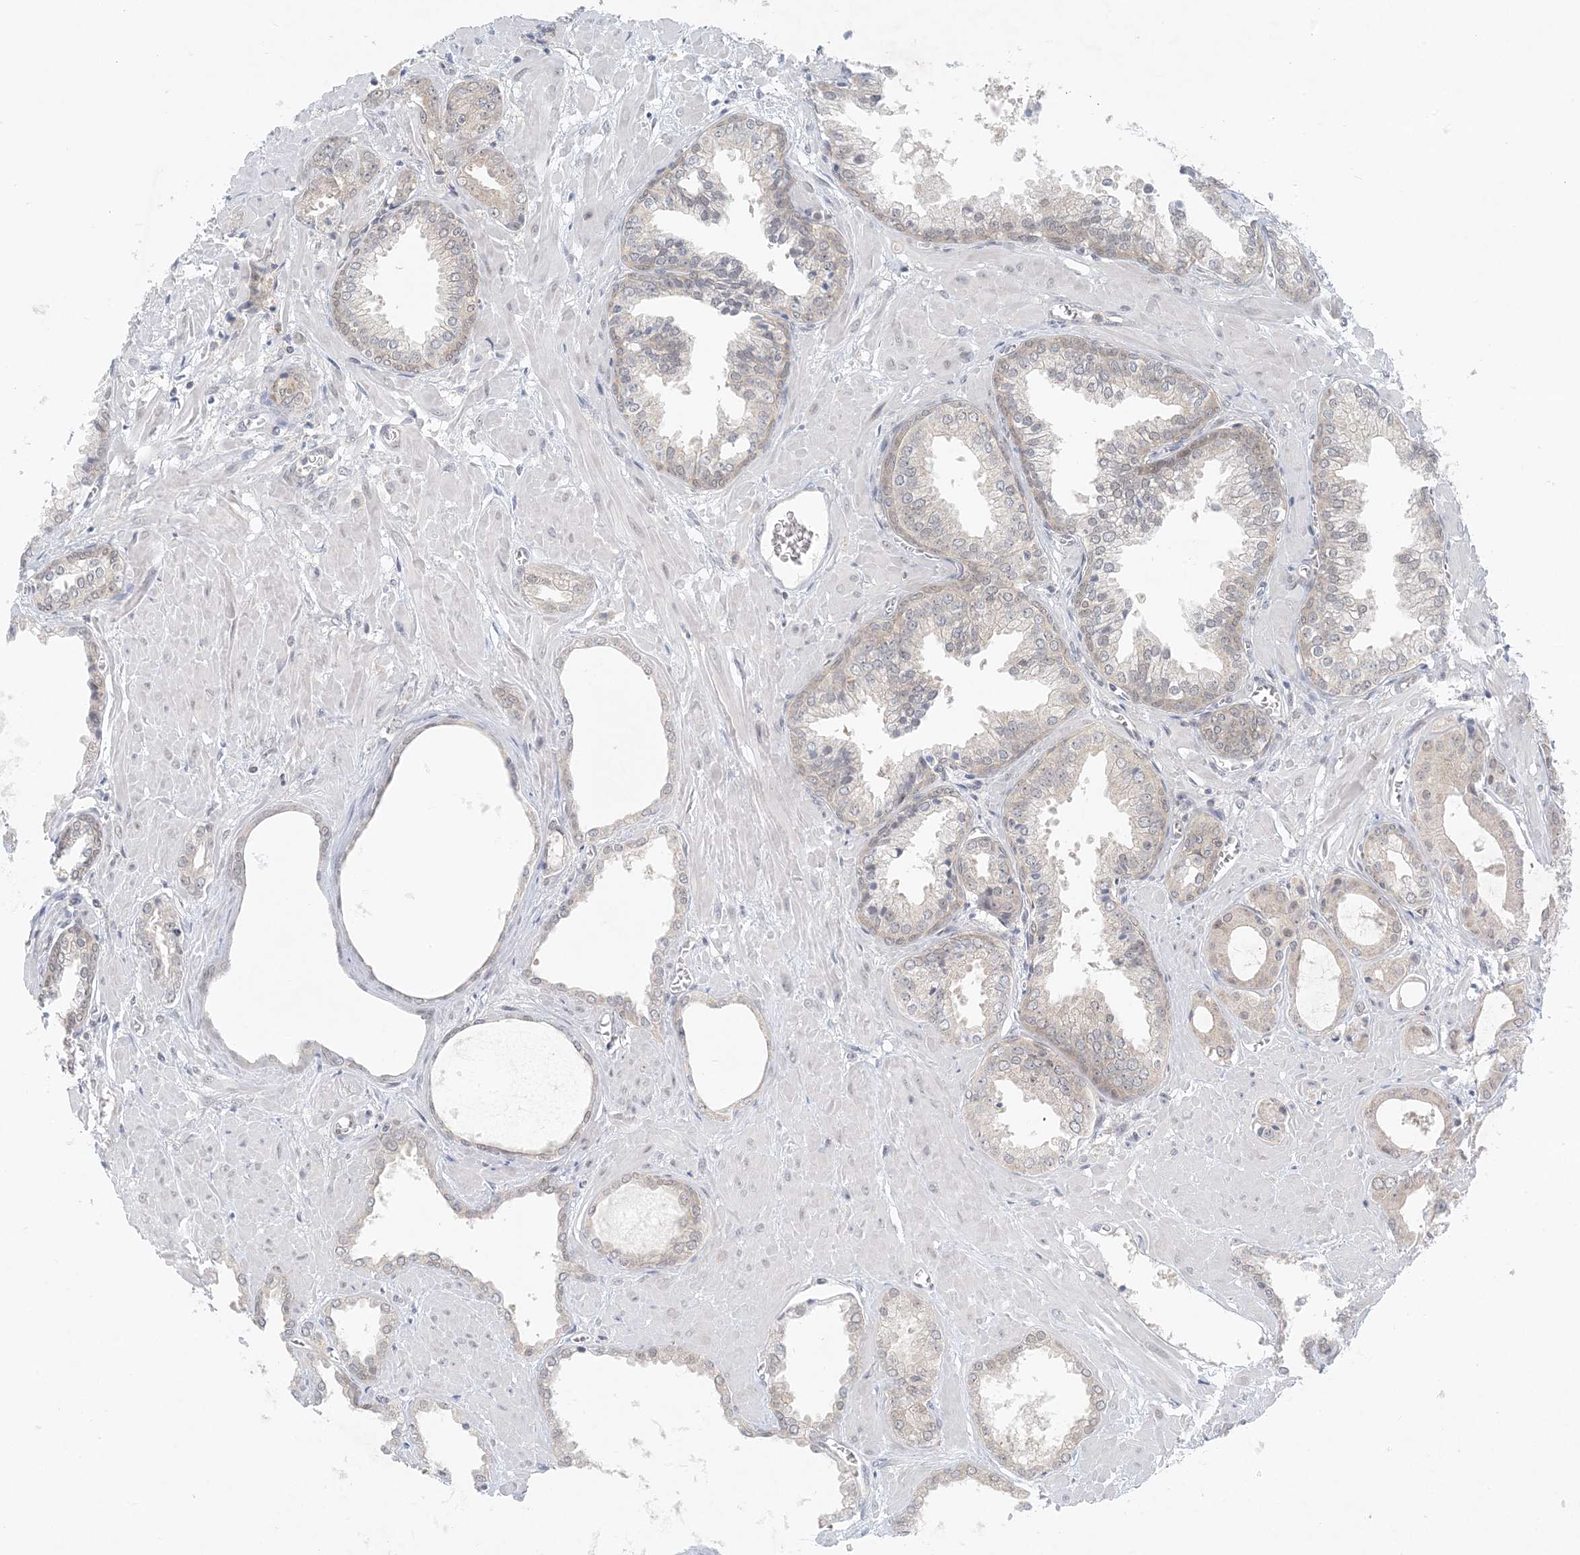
{"staining": {"intensity": "weak", "quantity": "25%-75%", "location": "nuclear"}, "tissue": "prostate cancer", "cell_type": "Tumor cells", "image_type": "cancer", "snomed": [{"axis": "morphology", "description": "Adenocarcinoma, Low grade"}, {"axis": "topography", "description": "Prostate"}], "caption": "IHC histopathology image of neoplastic tissue: prostate cancer stained using IHC displays low levels of weak protein expression localized specifically in the nuclear of tumor cells, appearing as a nuclear brown color.", "gene": "OBI1", "patient": {"sex": "male", "age": 67}}